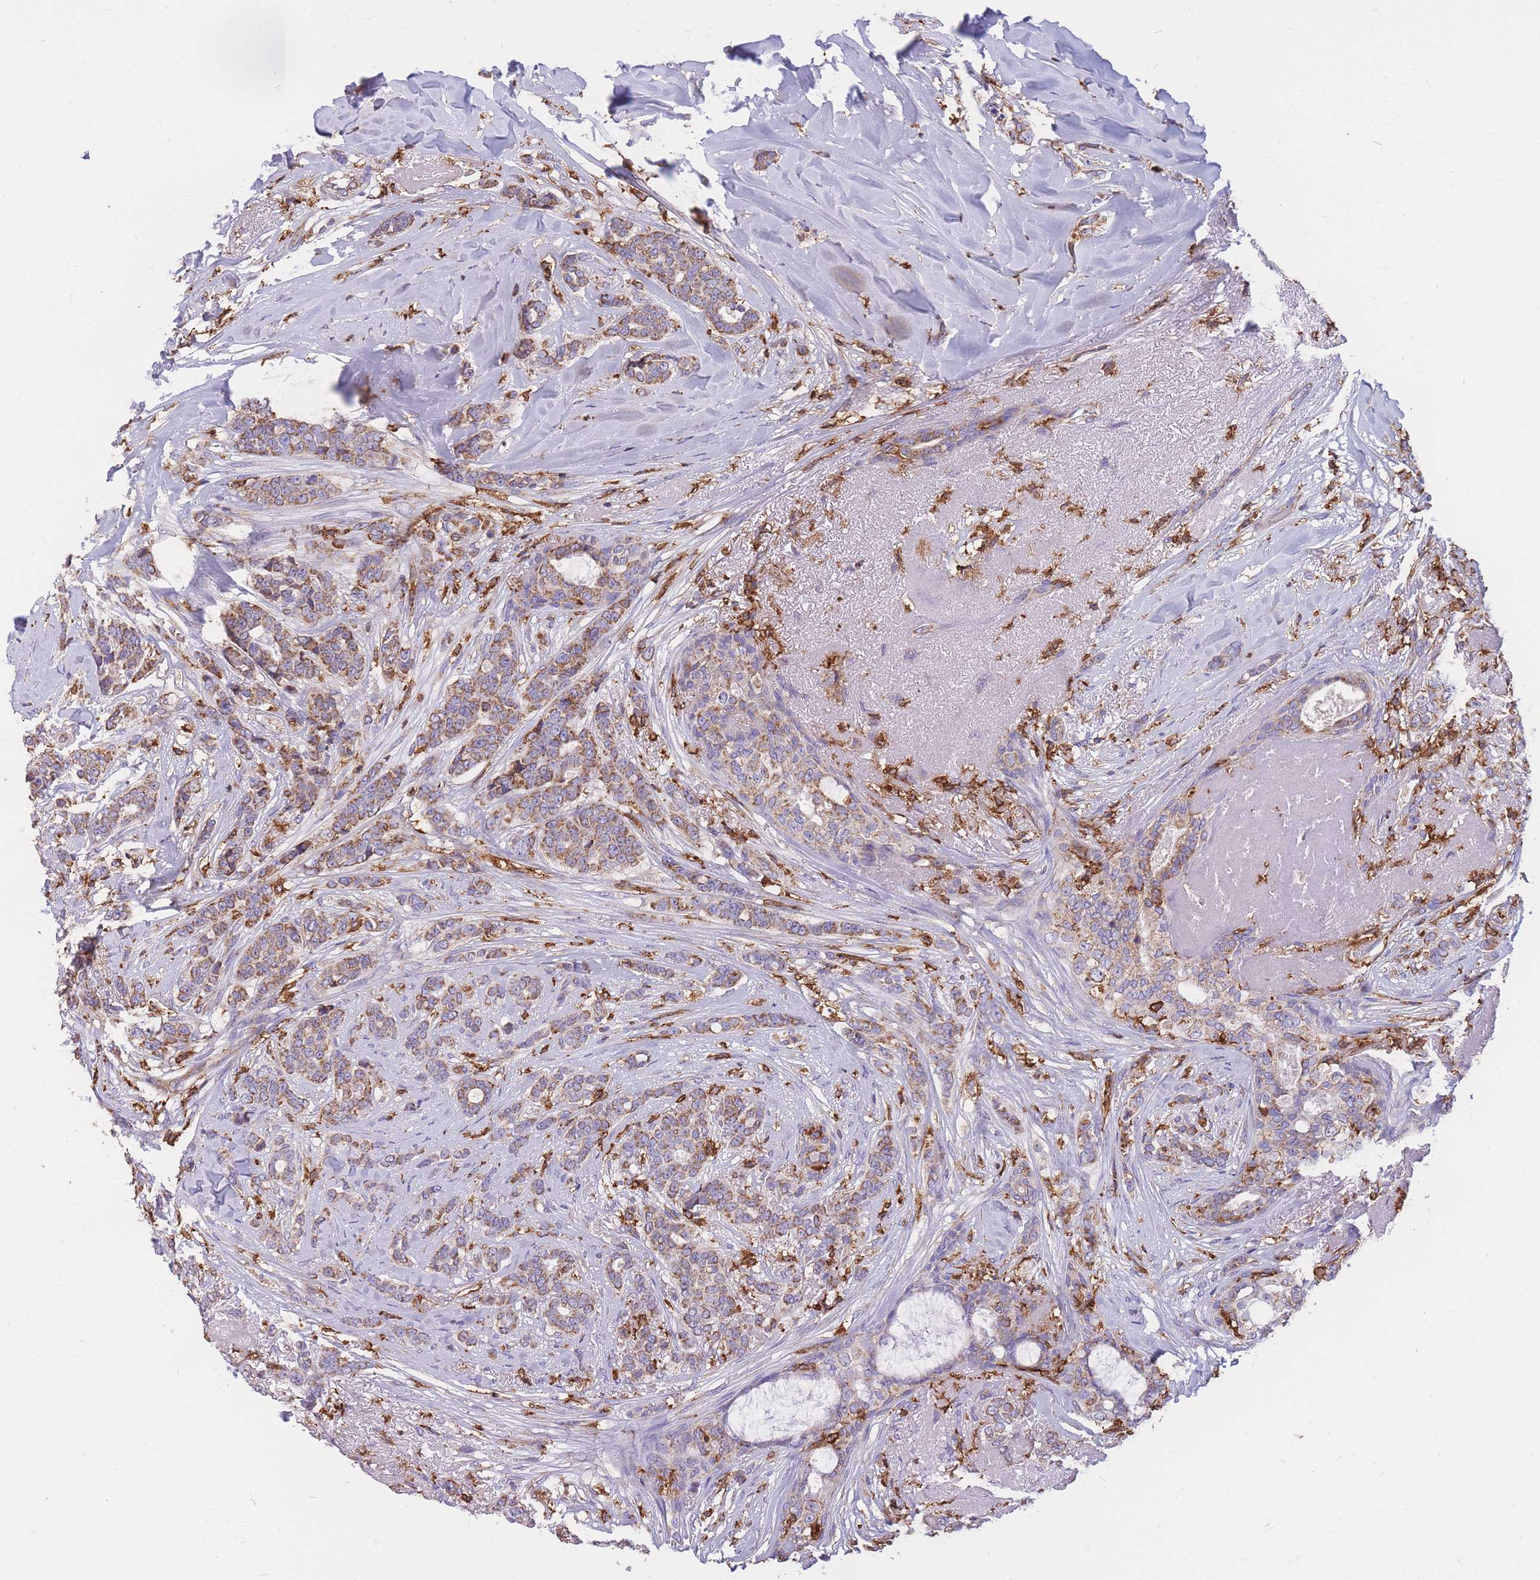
{"staining": {"intensity": "weak", "quantity": ">75%", "location": "cytoplasmic/membranous"}, "tissue": "breast cancer", "cell_type": "Tumor cells", "image_type": "cancer", "snomed": [{"axis": "morphology", "description": "Lobular carcinoma"}, {"axis": "topography", "description": "Breast"}], "caption": "Tumor cells exhibit low levels of weak cytoplasmic/membranous positivity in approximately >75% of cells in human breast cancer.", "gene": "MRPL54", "patient": {"sex": "female", "age": 51}}